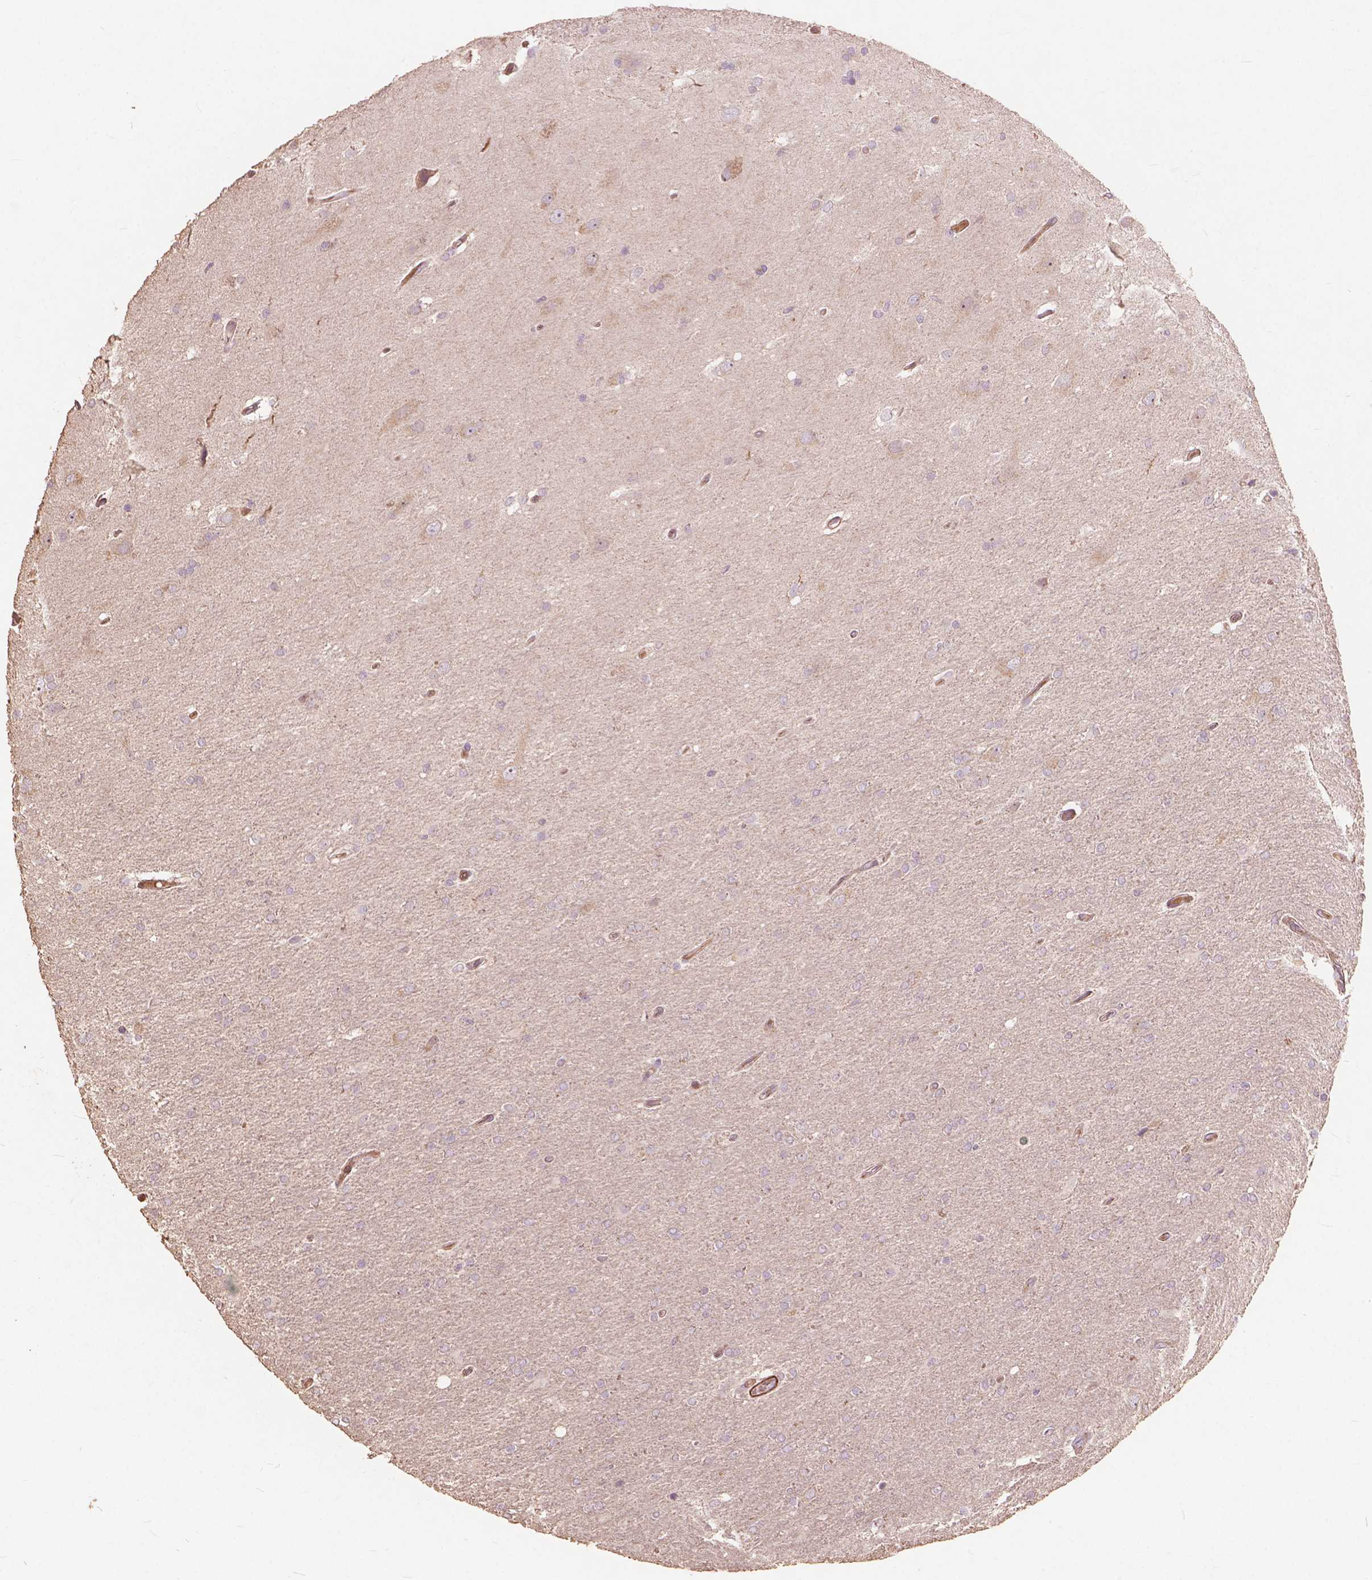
{"staining": {"intensity": "negative", "quantity": "none", "location": "none"}, "tissue": "glioma", "cell_type": "Tumor cells", "image_type": "cancer", "snomed": [{"axis": "morphology", "description": "Glioma, malignant, High grade"}, {"axis": "topography", "description": "Cerebral cortex"}], "caption": "Malignant glioma (high-grade) was stained to show a protein in brown. There is no significant staining in tumor cells.", "gene": "FNIP1", "patient": {"sex": "male", "age": 70}}